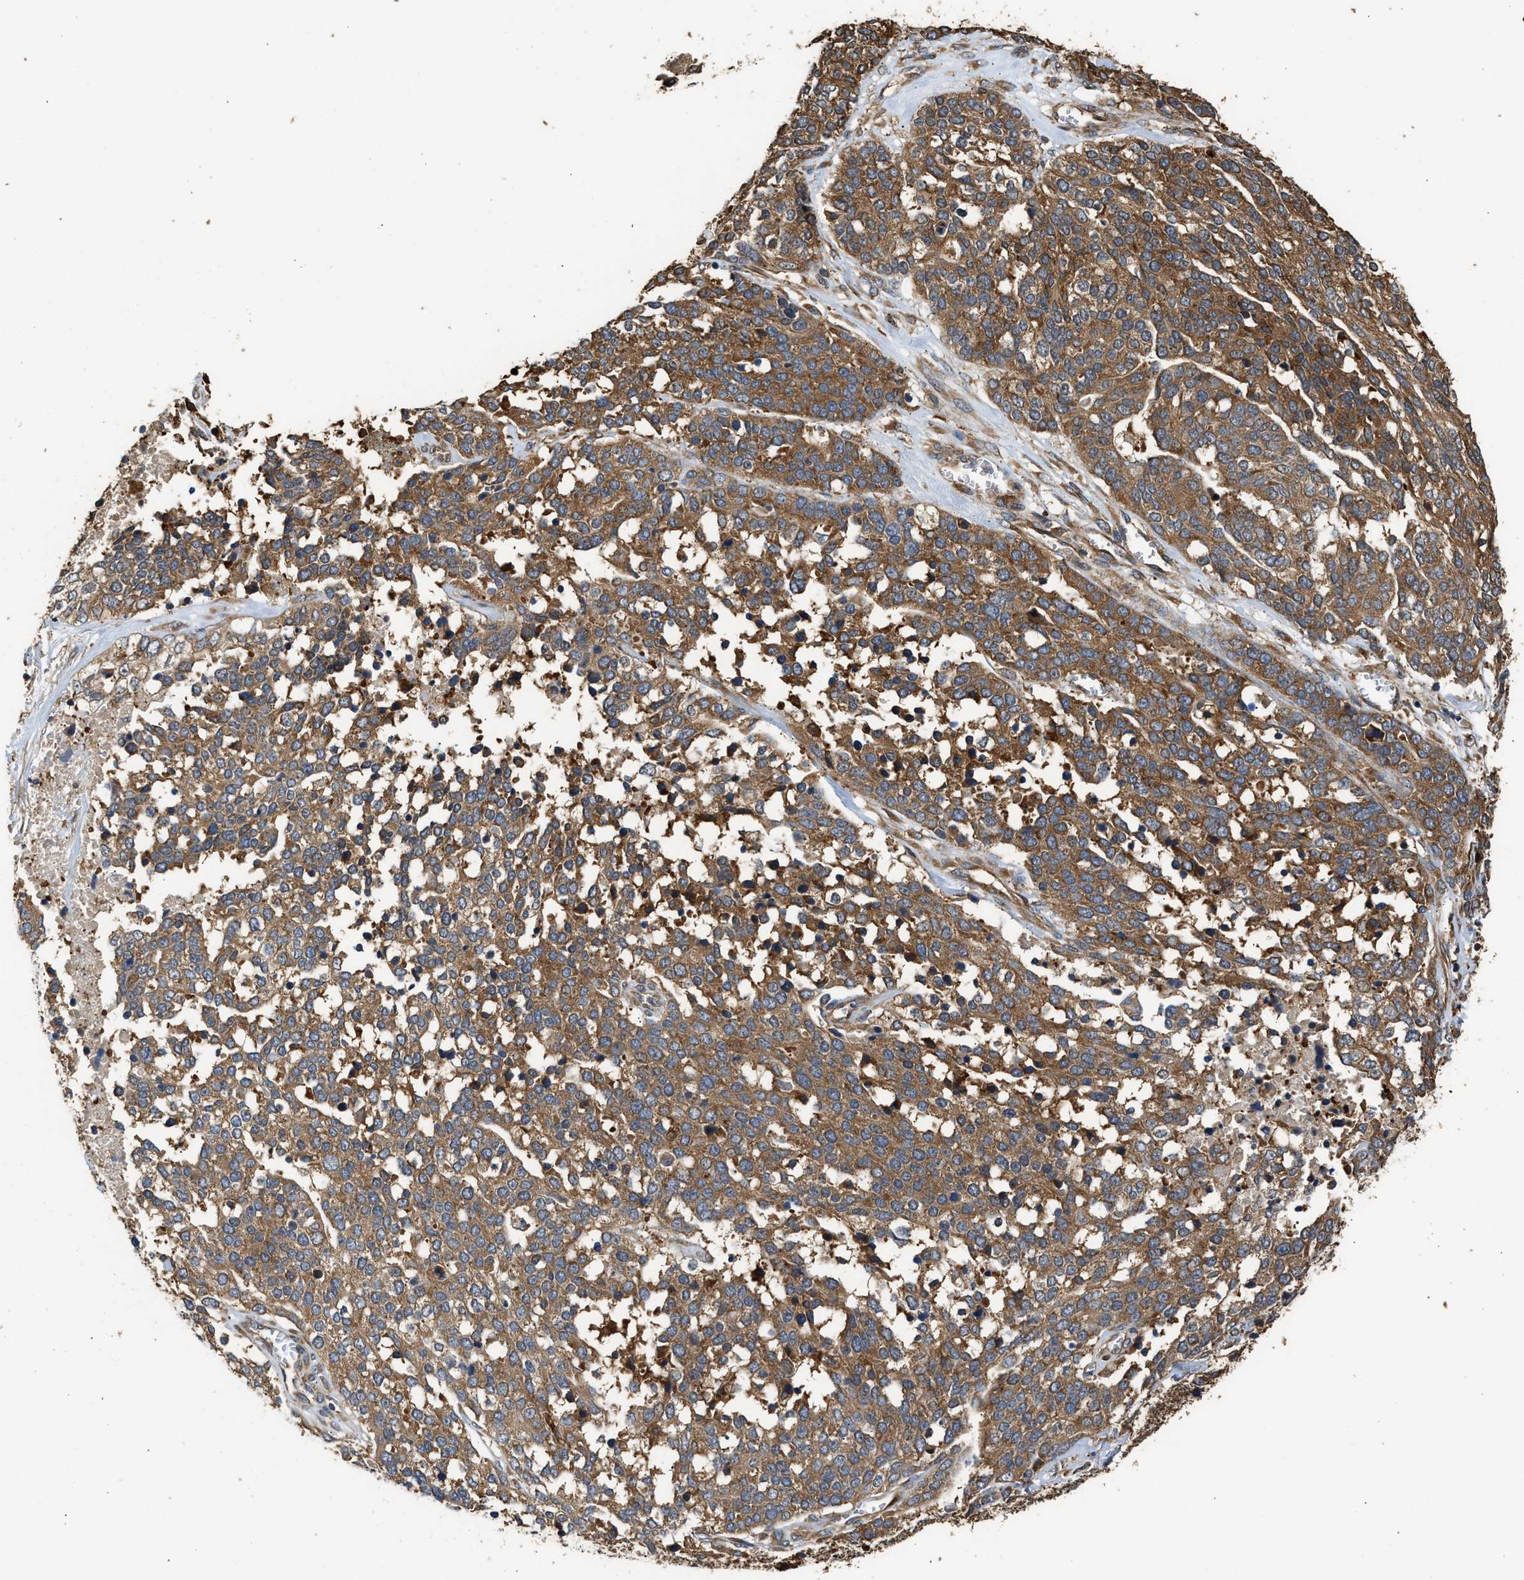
{"staining": {"intensity": "moderate", "quantity": ">75%", "location": "cytoplasmic/membranous"}, "tissue": "ovarian cancer", "cell_type": "Tumor cells", "image_type": "cancer", "snomed": [{"axis": "morphology", "description": "Cystadenocarcinoma, serous, NOS"}, {"axis": "topography", "description": "Ovary"}], "caption": "Protein expression analysis of serous cystadenocarcinoma (ovarian) exhibits moderate cytoplasmic/membranous positivity in about >75% of tumor cells. Using DAB (brown) and hematoxylin (blue) stains, captured at high magnification using brightfield microscopy.", "gene": "SLC36A4", "patient": {"sex": "female", "age": 44}}